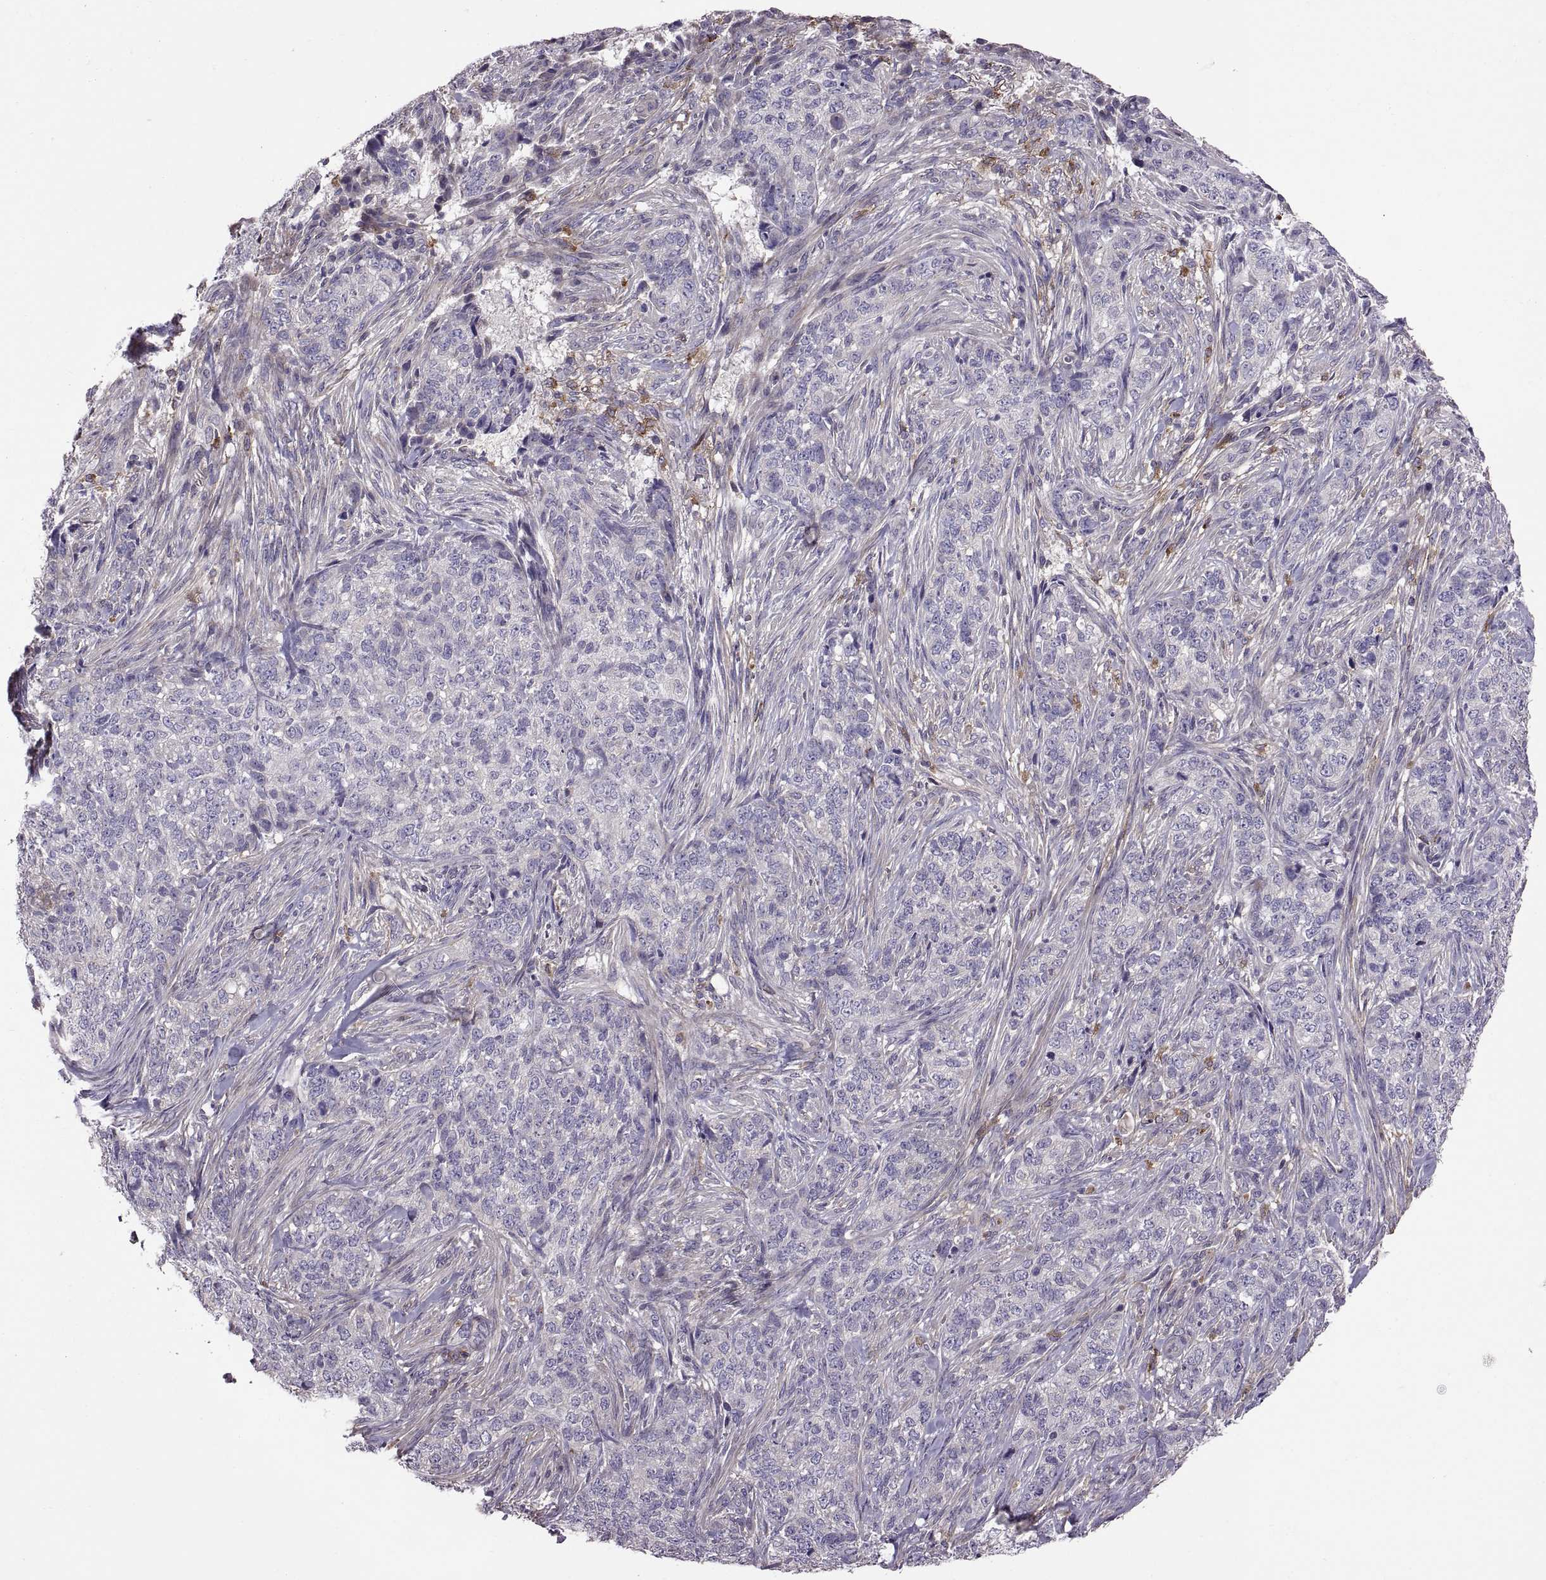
{"staining": {"intensity": "negative", "quantity": "none", "location": "none"}, "tissue": "skin cancer", "cell_type": "Tumor cells", "image_type": "cancer", "snomed": [{"axis": "morphology", "description": "Basal cell carcinoma"}, {"axis": "topography", "description": "Skin"}], "caption": "There is no significant staining in tumor cells of basal cell carcinoma (skin).", "gene": "EMILIN2", "patient": {"sex": "female", "age": 69}}